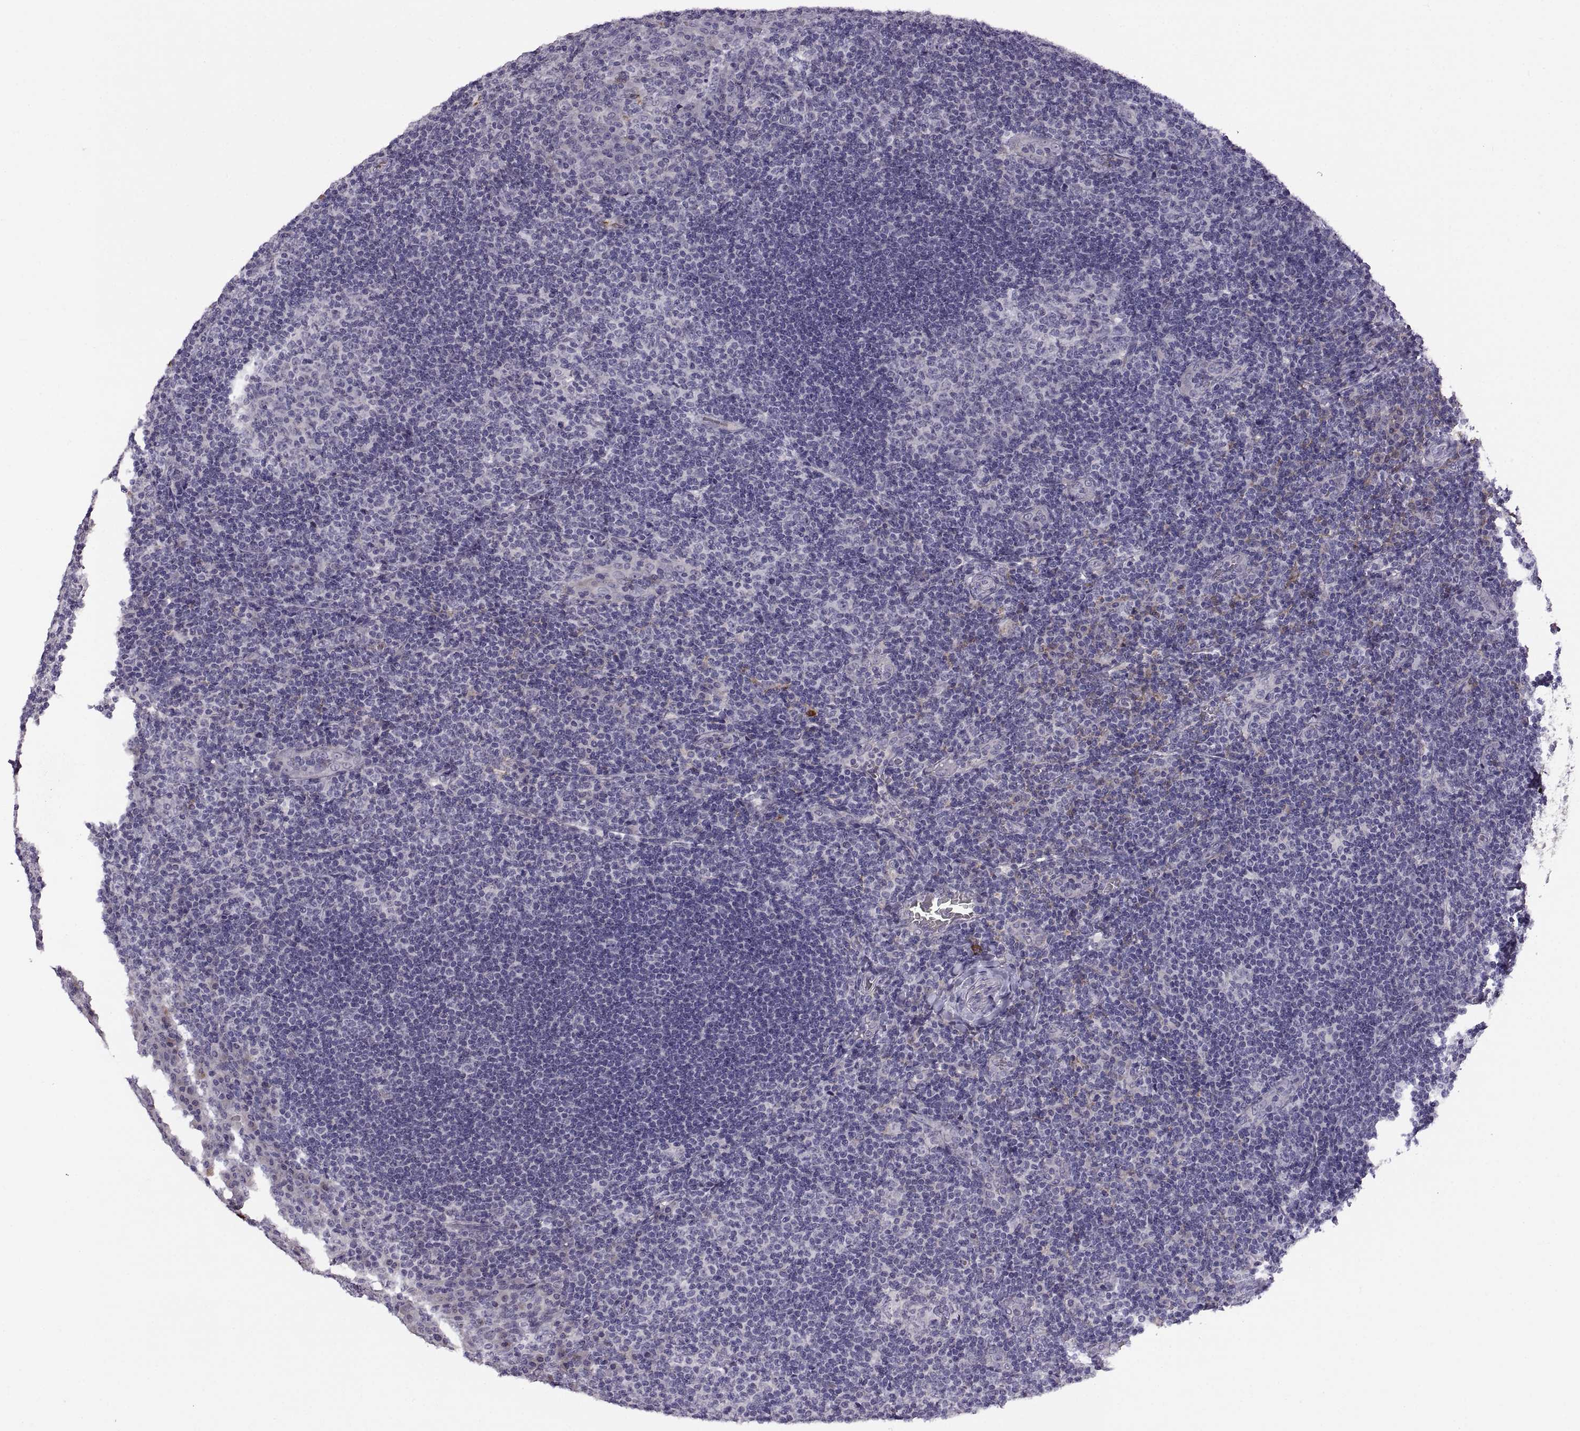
{"staining": {"intensity": "negative", "quantity": "none", "location": "none"}, "tissue": "tonsil", "cell_type": "Germinal center cells", "image_type": "normal", "snomed": [{"axis": "morphology", "description": "Normal tissue, NOS"}, {"axis": "topography", "description": "Tonsil"}], "caption": "Immunohistochemistry (IHC) micrograph of unremarkable tonsil stained for a protein (brown), which reveals no positivity in germinal center cells. The staining is performed using DAB brown chromogen with nuclei counter-stained in using hematoxylin.", "gene": "MEIOC", "patient": {"sex": "male", "age": 17}}